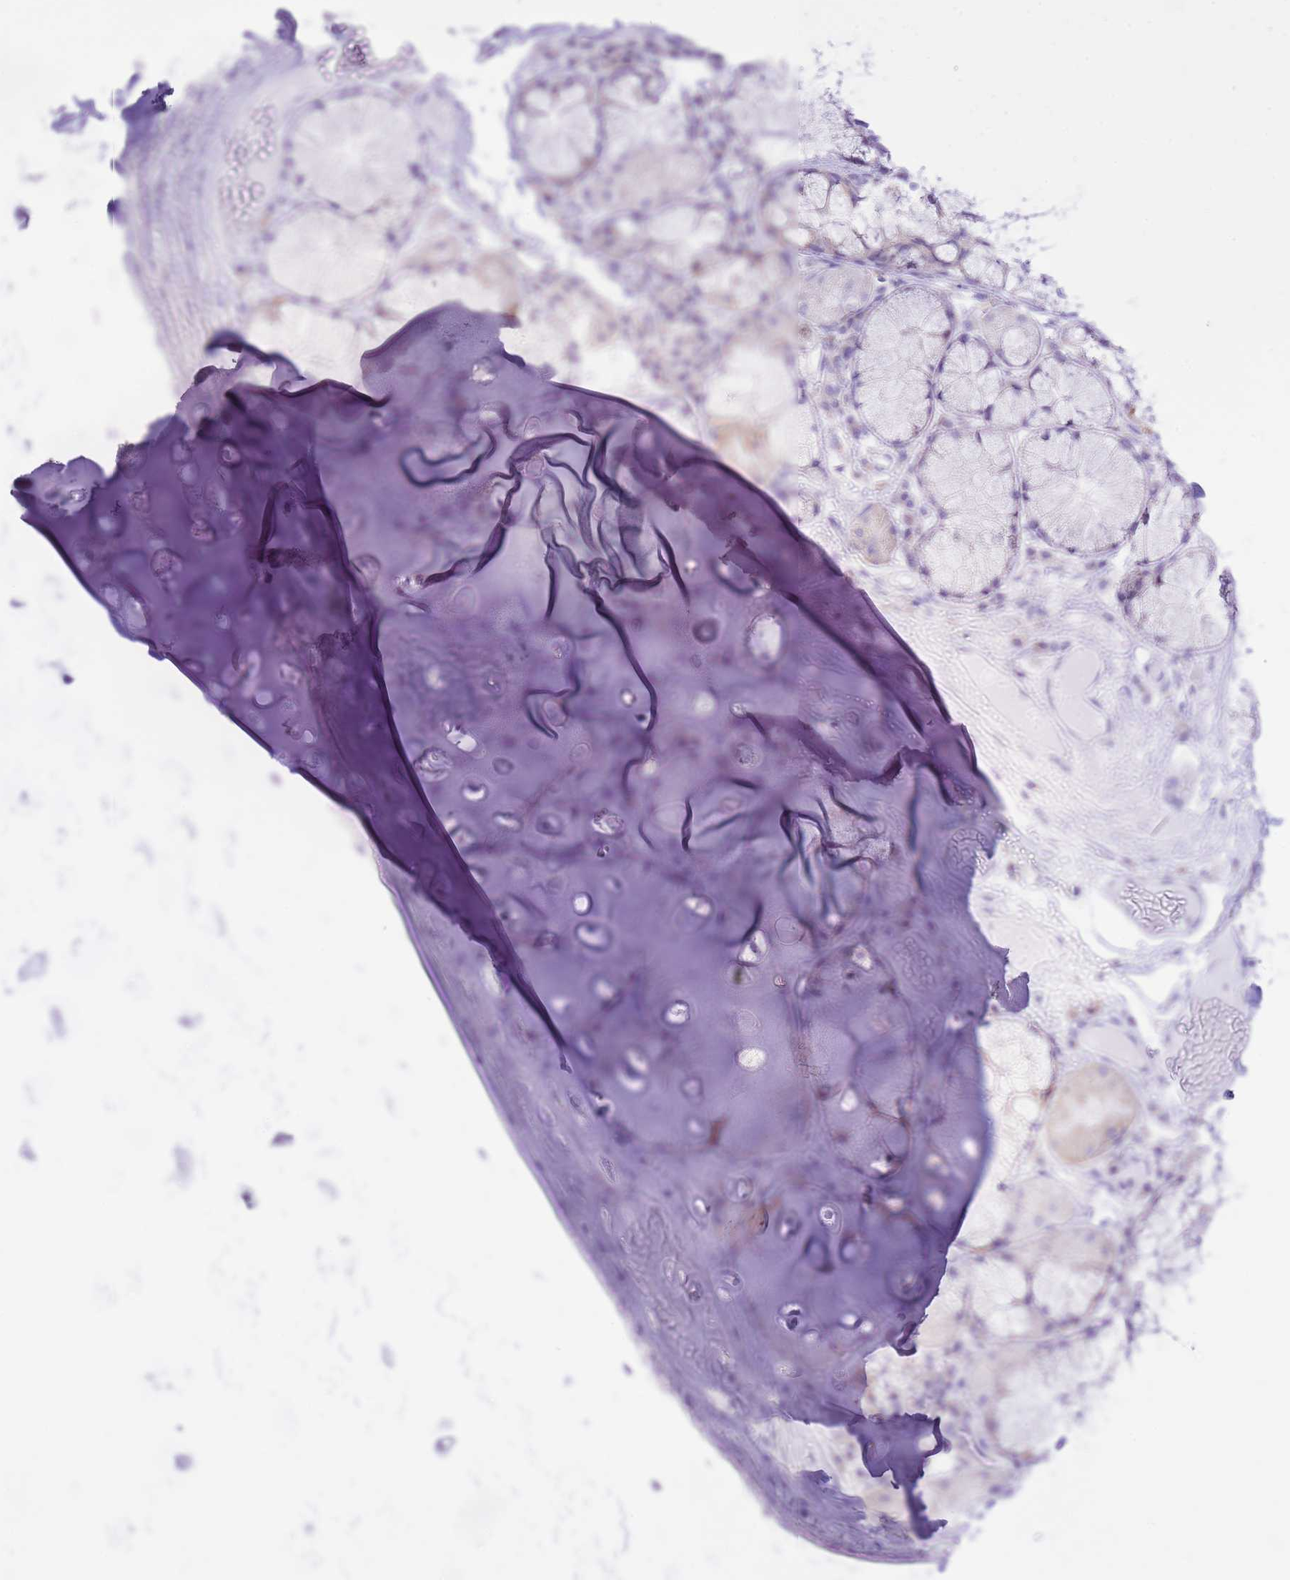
{"staining": {"intensity": "negative", "quantity": "none", "location": "none"}, "tissue": "soft tissue", "cell_type": "Chondrocytes", "image_type": "normal", "snomed": [{"axis": "morphology", "description": "Normal tissue, NOS"}, {"axis": "topography", "description": "Cartilage tissue"}, {"axis": "topography", "description": "Bronchus"}], "caption": "Immunohistochemical staining of unremarkable soft tissue exhibits no significant expression in chondrocytes. (Brightfield microscopy of DAB (3,3'-diaminobenzidine) IHC at high magnification).", "gene": "SLC4A4", "patient": {"sex": "male", "age": 56}}